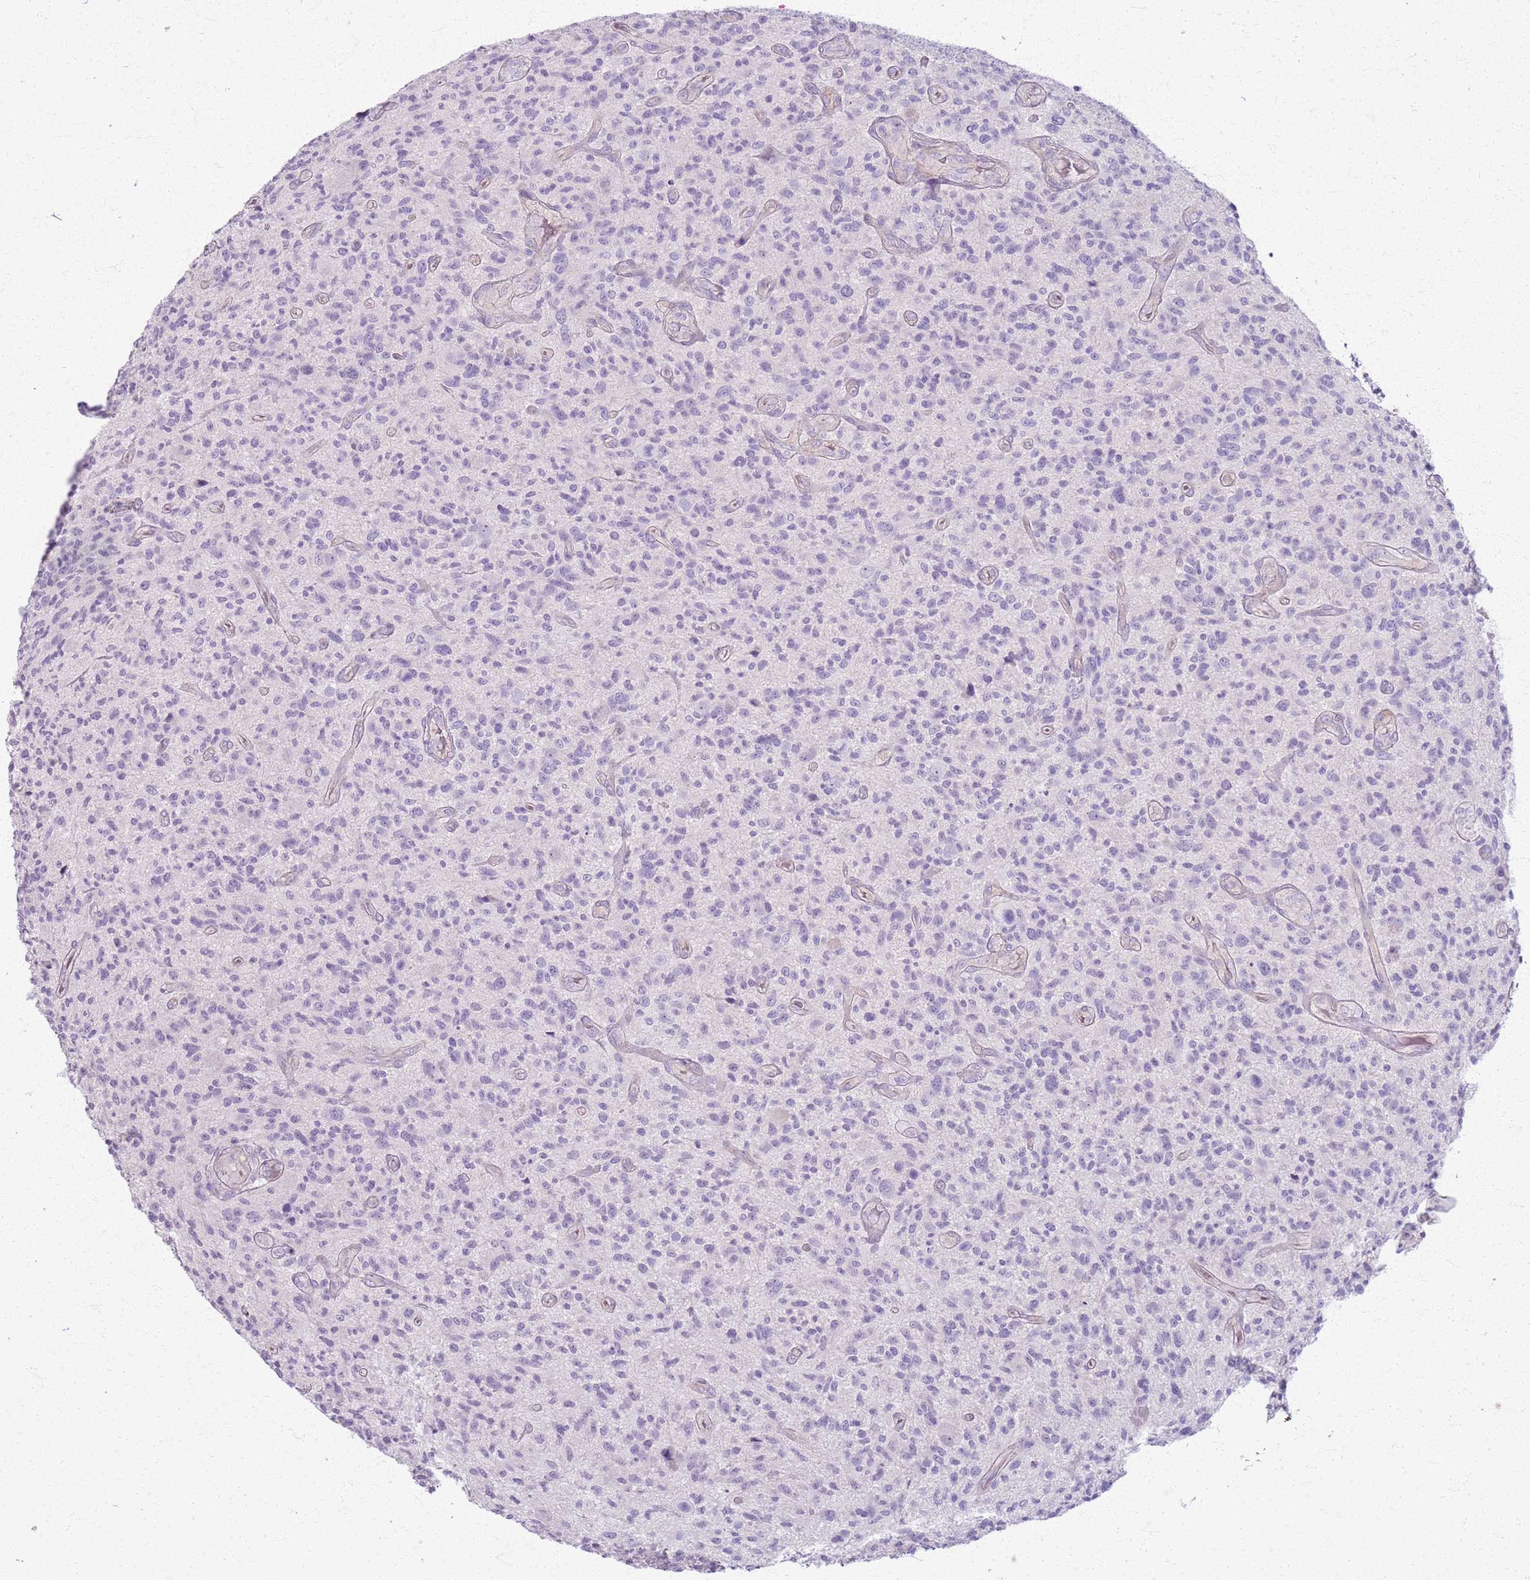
{"staining": {"intensity": "negative", "quantity": "none", "location": "none"}, "tissue": "glioma", "cell_type": "Tumor cells", "image_type": "cancer", "snomed": [{"axis": "morphology", "description": "Glioma, malignant, High grade"}, {"axis": "topography", "description": "Brain"}], "caption": "Tumor cells are negative for protein expression in human glioma.", "gene": "CSRP3", "patient": {"sex": "male", "age": 47}}